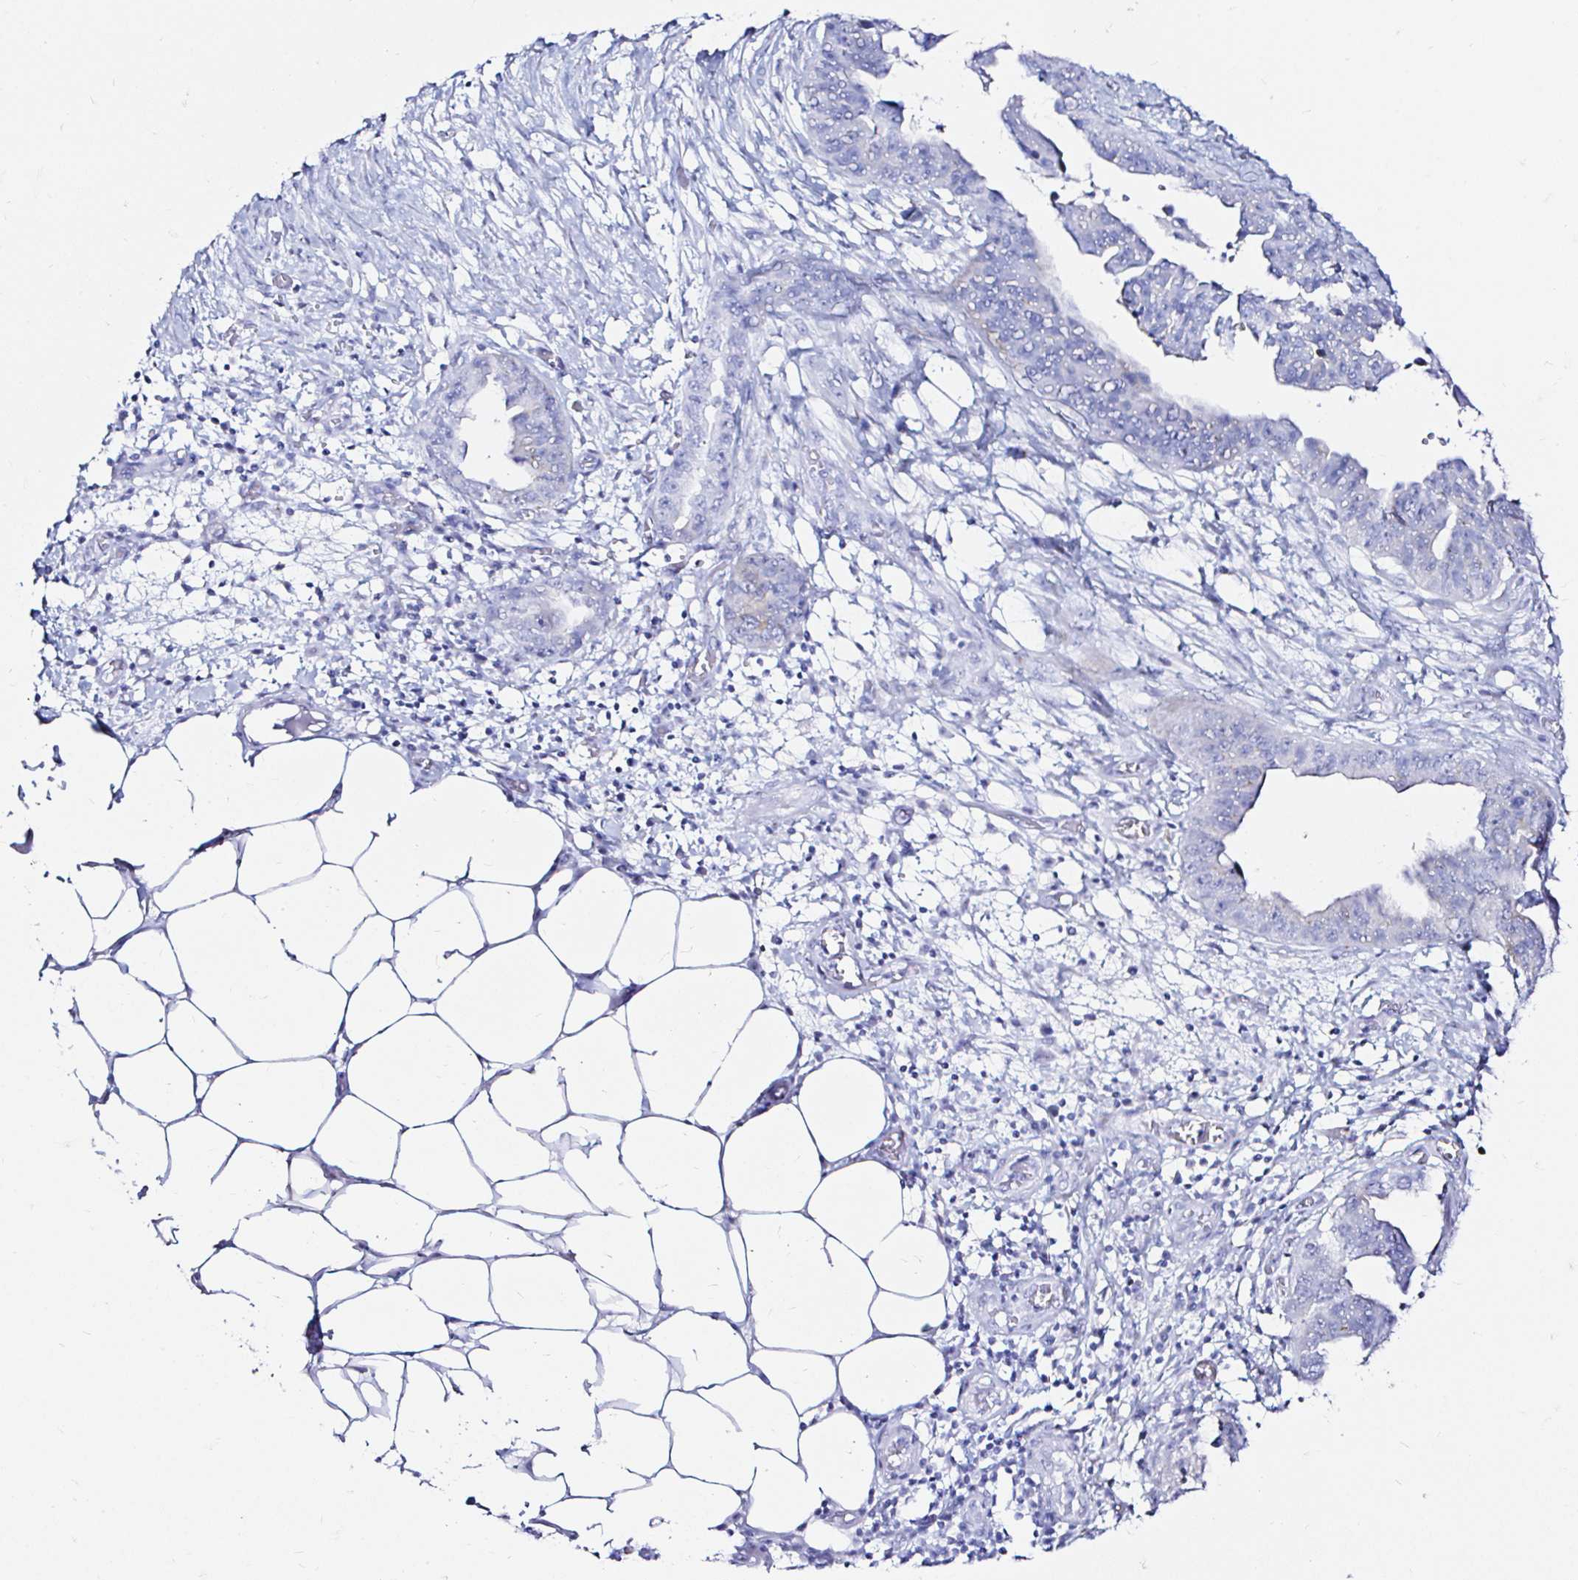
{"staining": {"intensity": "negative", "quantity": "none", "location": "none"}, "tissue": "ovarian cancer", "cell_type": "Tumor cells", "image_type": "cancer", "snomed": [{"axis": "morphology", "description": "Cystadenocarcinoma, serous, NOS"}, {"axis": "topography", "description": "Ovary"}], "caption": "DAB (3,3'-diaminobenzidine) immunohistochemical staining of human ovarian serous cystadenocarcinoma shows no significant staining in tumor cells. (DAB (3,3'-diaminobenzidine) IHC, high magnification).", "gene": "ZNF432", "patient": {"sex": "female", "age": 75}}